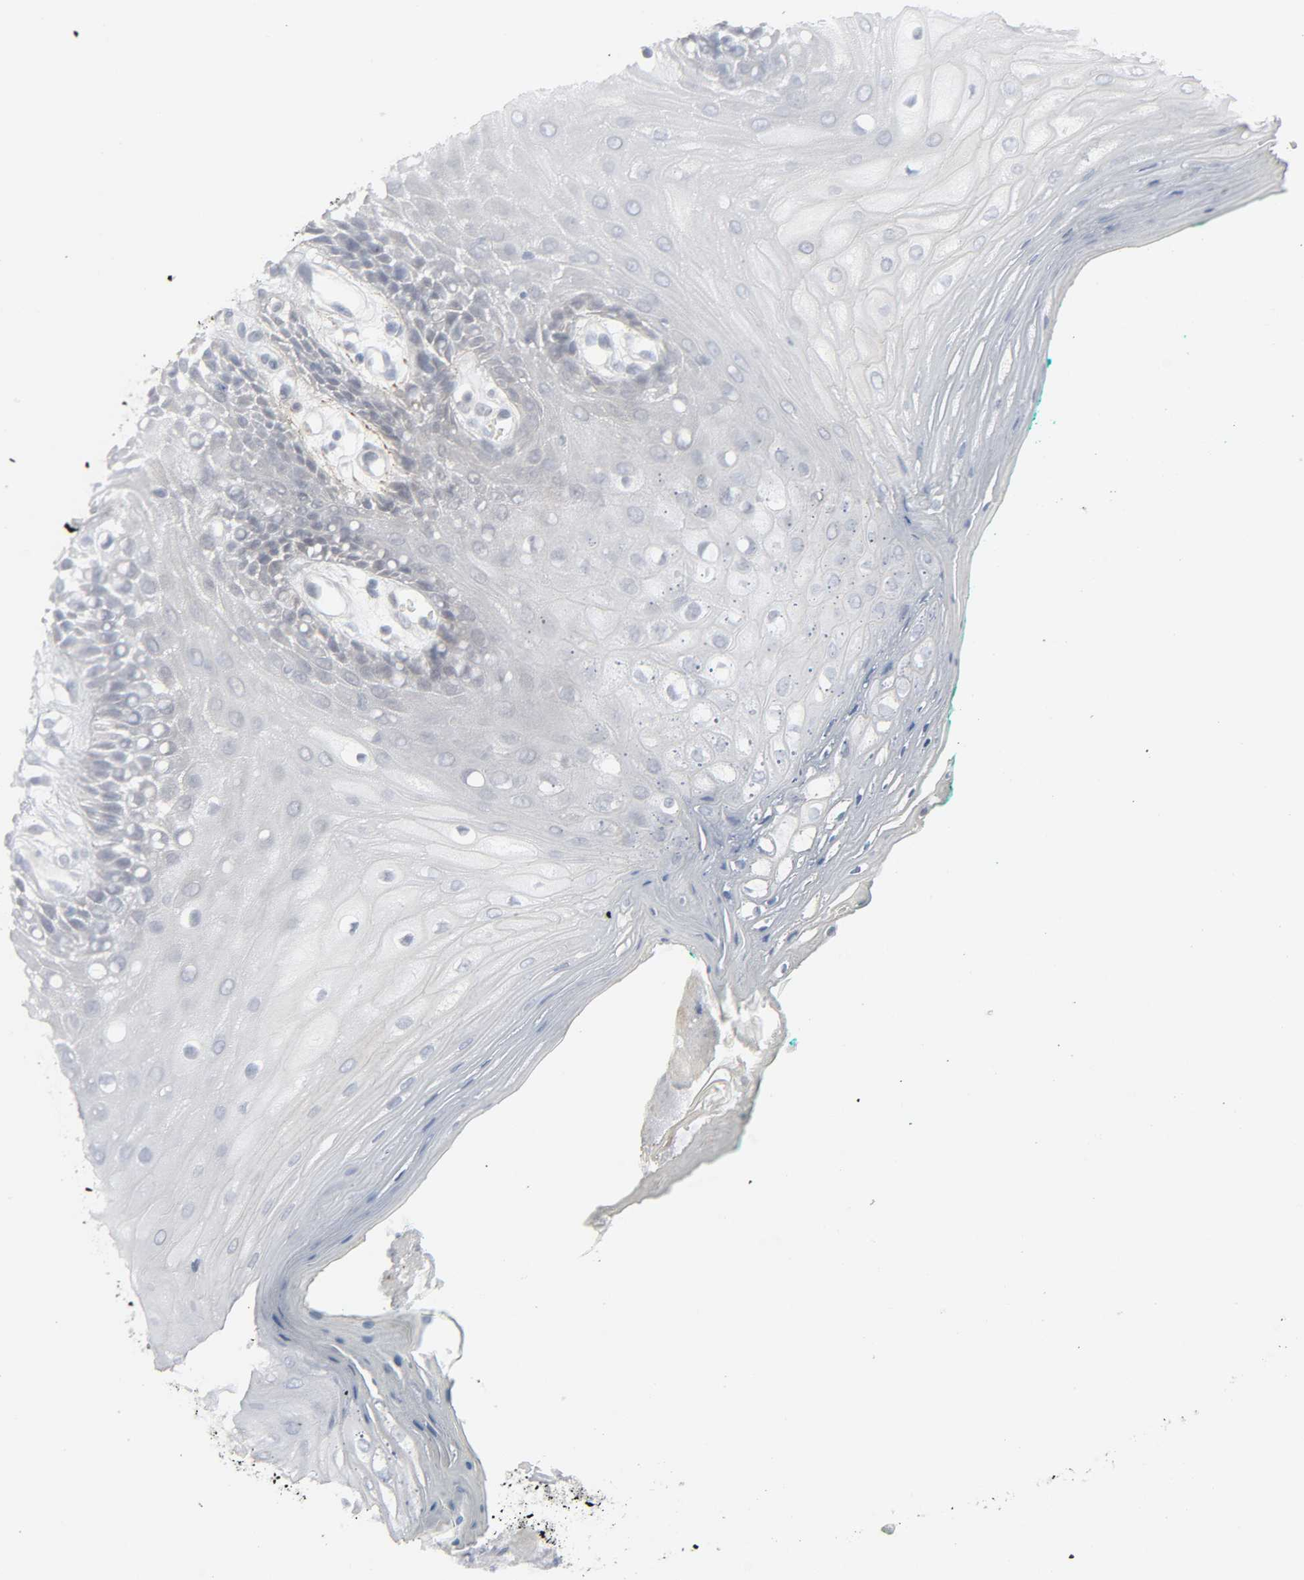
{"staining": {"intensity": "negative", "quantity": "none", "location": "none"}, "tissue": "oral mucosa", "cell_type": "Squamous epithelial cells", "image_type": "normal", "snomed": [{"axis": "morphology", "description": "Normal tissue, NOS"}, {"axis": "morphology", "description": "Squamous cell carcinoma, NOS"}, {"axis": "topography", "description": "Skeletal muscle"}, {"axis": "topography", "description": "Oral tissue"}, {"axis": "topography", "description": "Head-Neck"}], "caption": "This histopathology image is of normal oral mucosa stained with IHC to label a protein in brown with the nuclei are counter-stained blue. There is no positivity in squamous epithelial cells.", "gene": "ZNF222", "patient": {"sex": "female", "age": 84}}